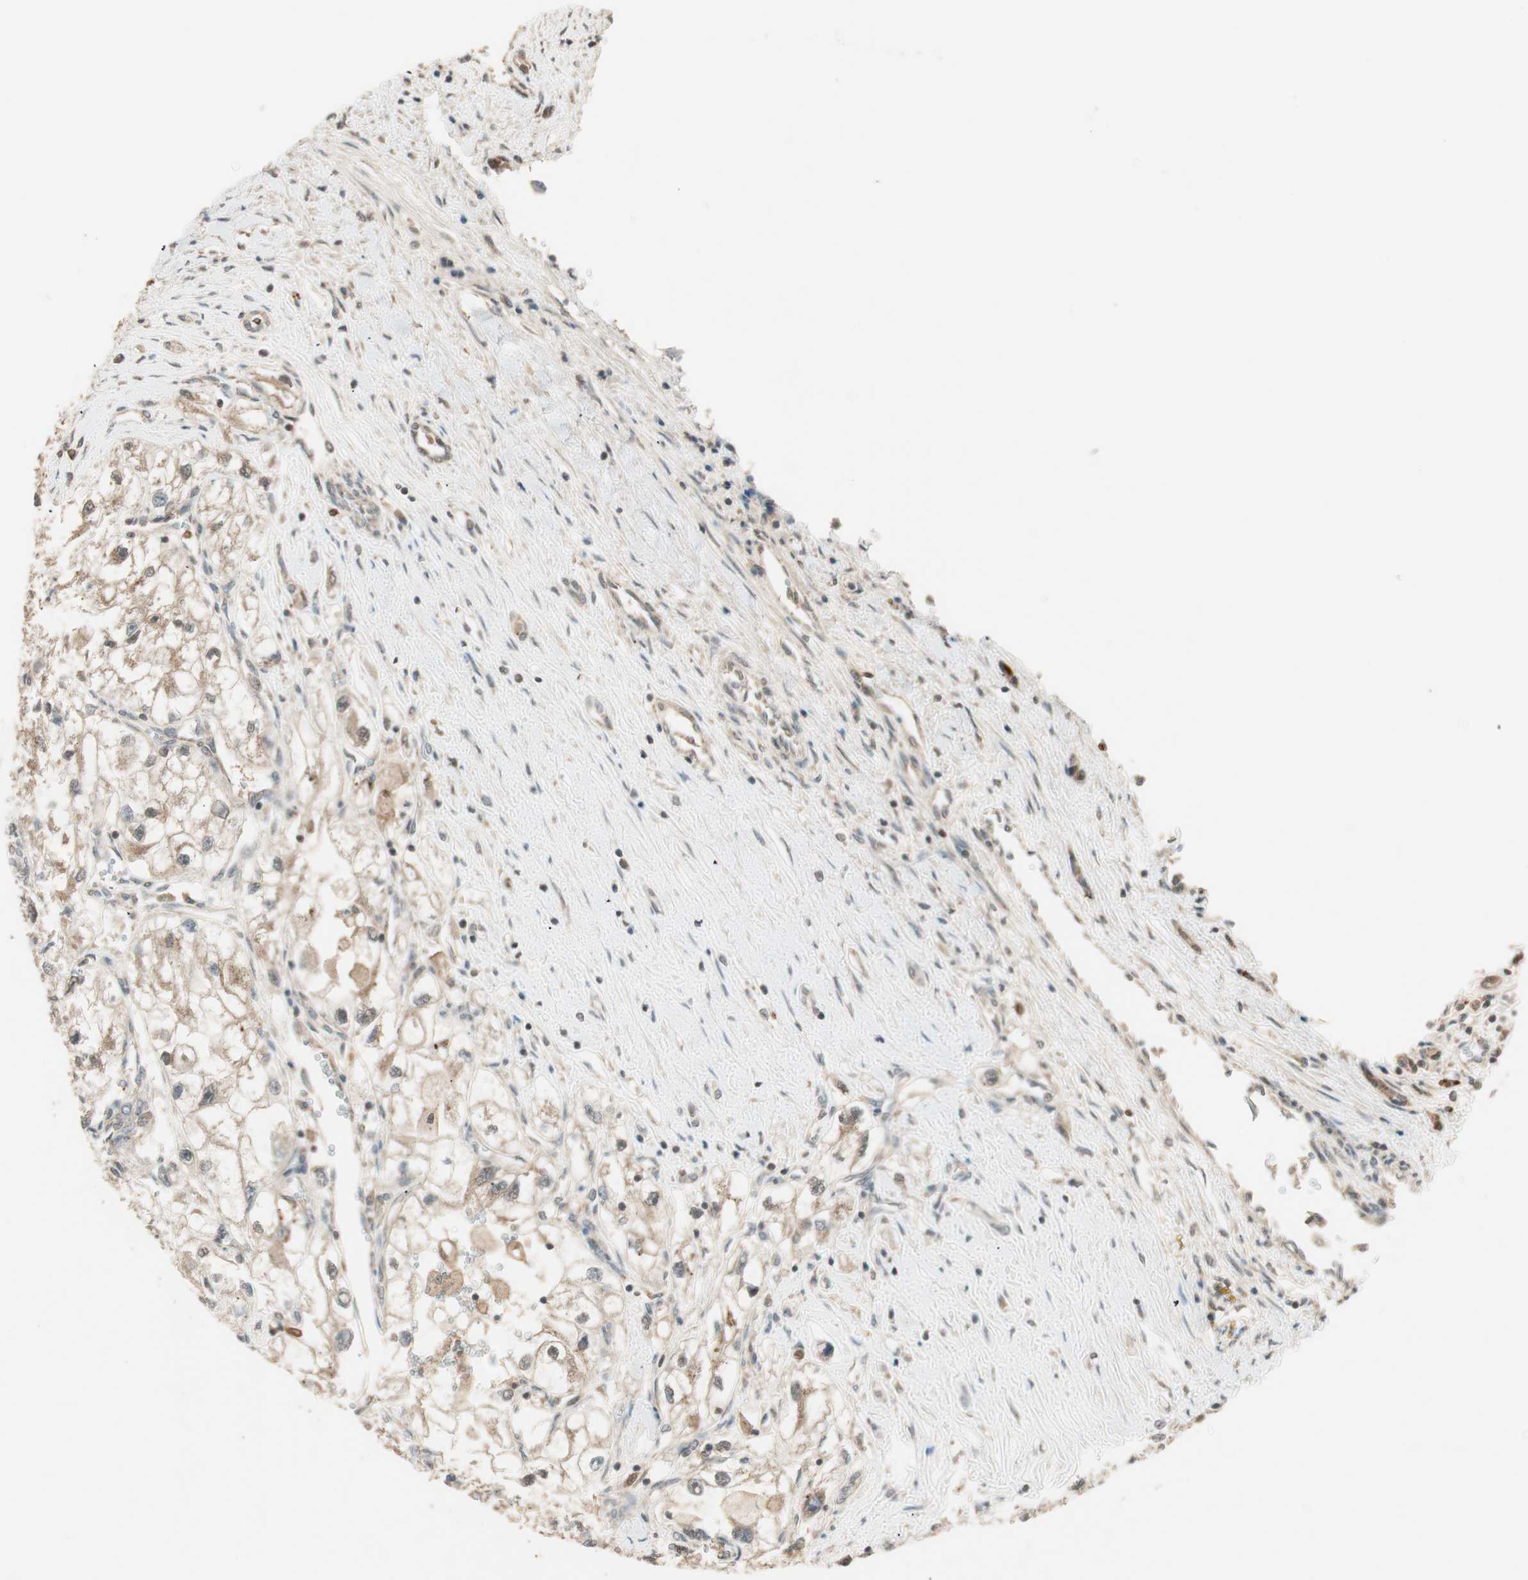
{"staining": {"intensity": "moderate", "quantity": ">75%", "location": "cytoplasmic/membranous"}, "tissue": "renal cancer", "cell_type": "Tumor cells", "image_type": "cancer", "snomed": [{"axis": "morphology", "description": "Adenocarcinoma, NOS"}, {"axis": "topography", "description": "Kidney"}], "caption": "IHC histopathology image of human renal cancer stained for a protein (brown), which reveals medium levels of moderate cytoplasmic/membranous expression in about >75% of tumor cells.", "gene": "CNOT4", "patient": {"sex": "female", "age": 70}}